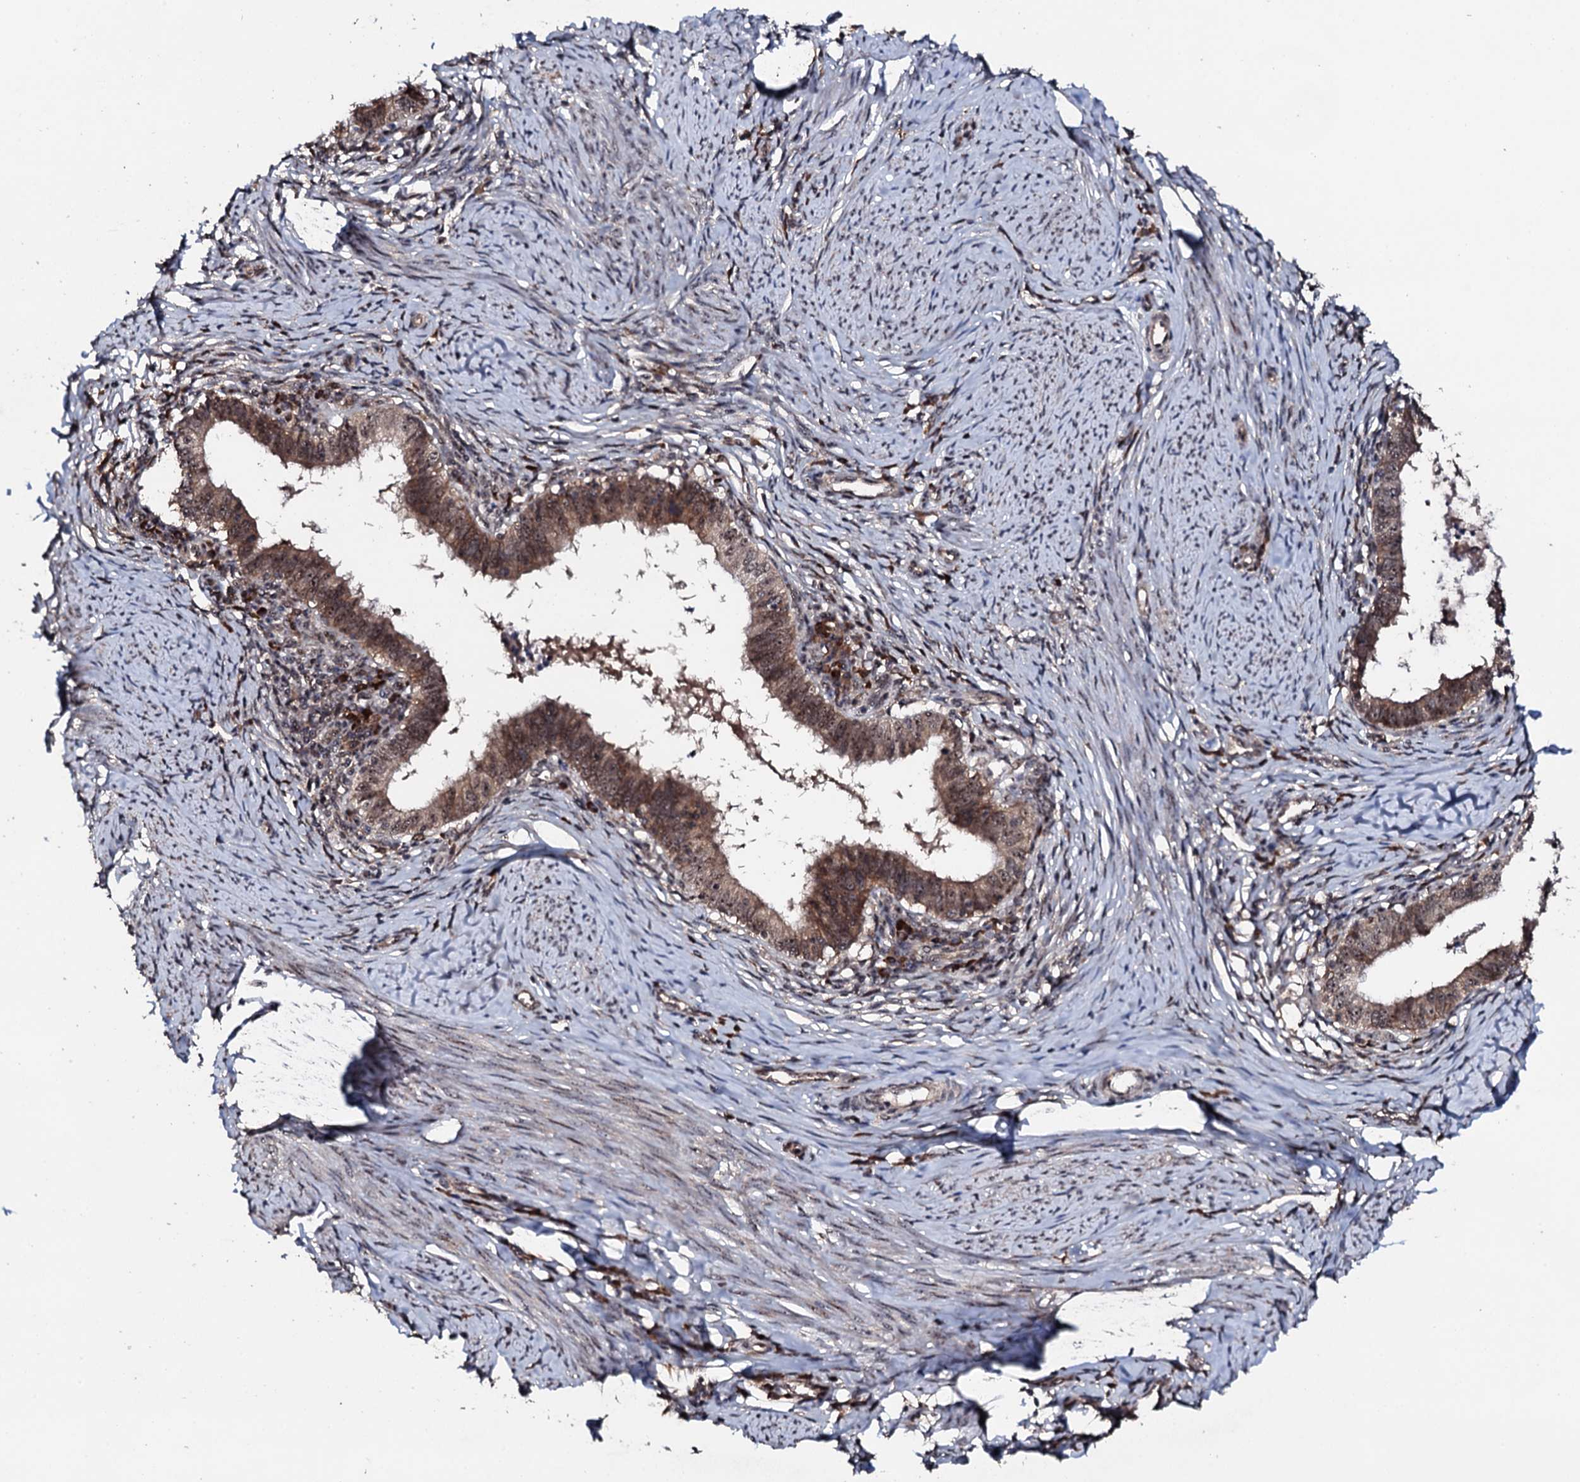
{"staining": {"intensity": "moderate", "quantity": ">75%", "location": "cytoplasmic/membranous,nuclear"}, "tissue": "cervical cancer", "cell_type": "Tumor cells", "image_type": "cancer", "snomed": [{"axis": "morphology", "description": "Adenocarcinoma, NOS"}, {"axis": "topography", "description": "Cervix"}], "caption": "Moderate cytoplasmic/membranous and nuclear staining is identified in approximately >75% of tumor cells in cervical cancer.", "gene": "FAM111A", "patient": {"sex": "female", "age": 36}}